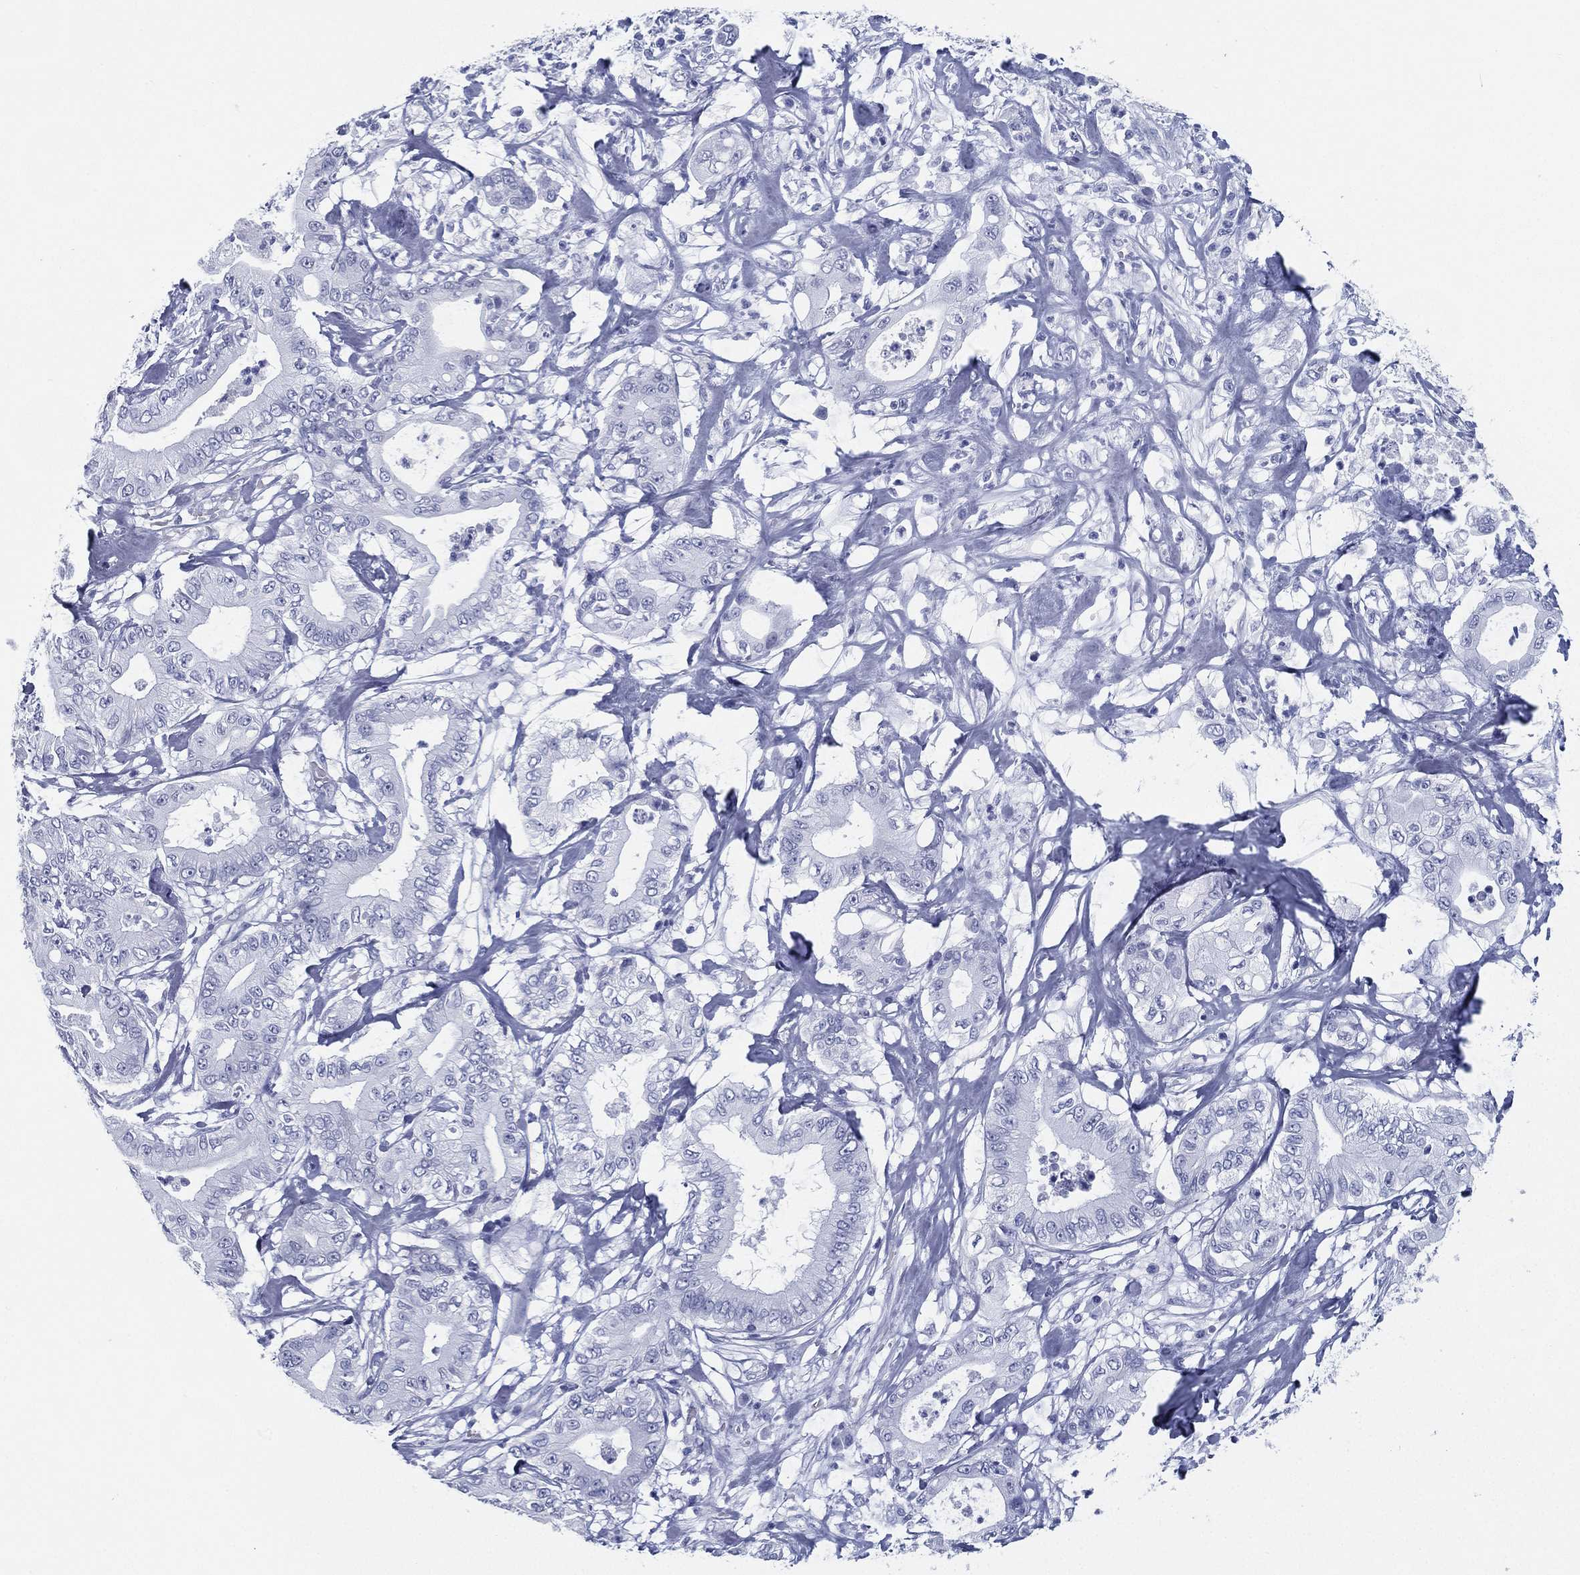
{"staining": {"intensity": "negative", "quantity": "none", "location": "none"}, "tissue": "pancreatic cancer", "cell_type": "Tumor cells", "image_type": "cancer", "snomed": [{"axis": "morphology", "description": "Adenocarcinoma, NOS"}, {"axis": "topography", "description": "Pancreas"}], "caption": "An IHC histopathology image of pancreatic adenocarcinoma is shown. There is no staining in tumor cells of pancreatic adenocarcinoma.", "gene": "ATP1B2", "patient": {"sex": "male", "age": 71}}